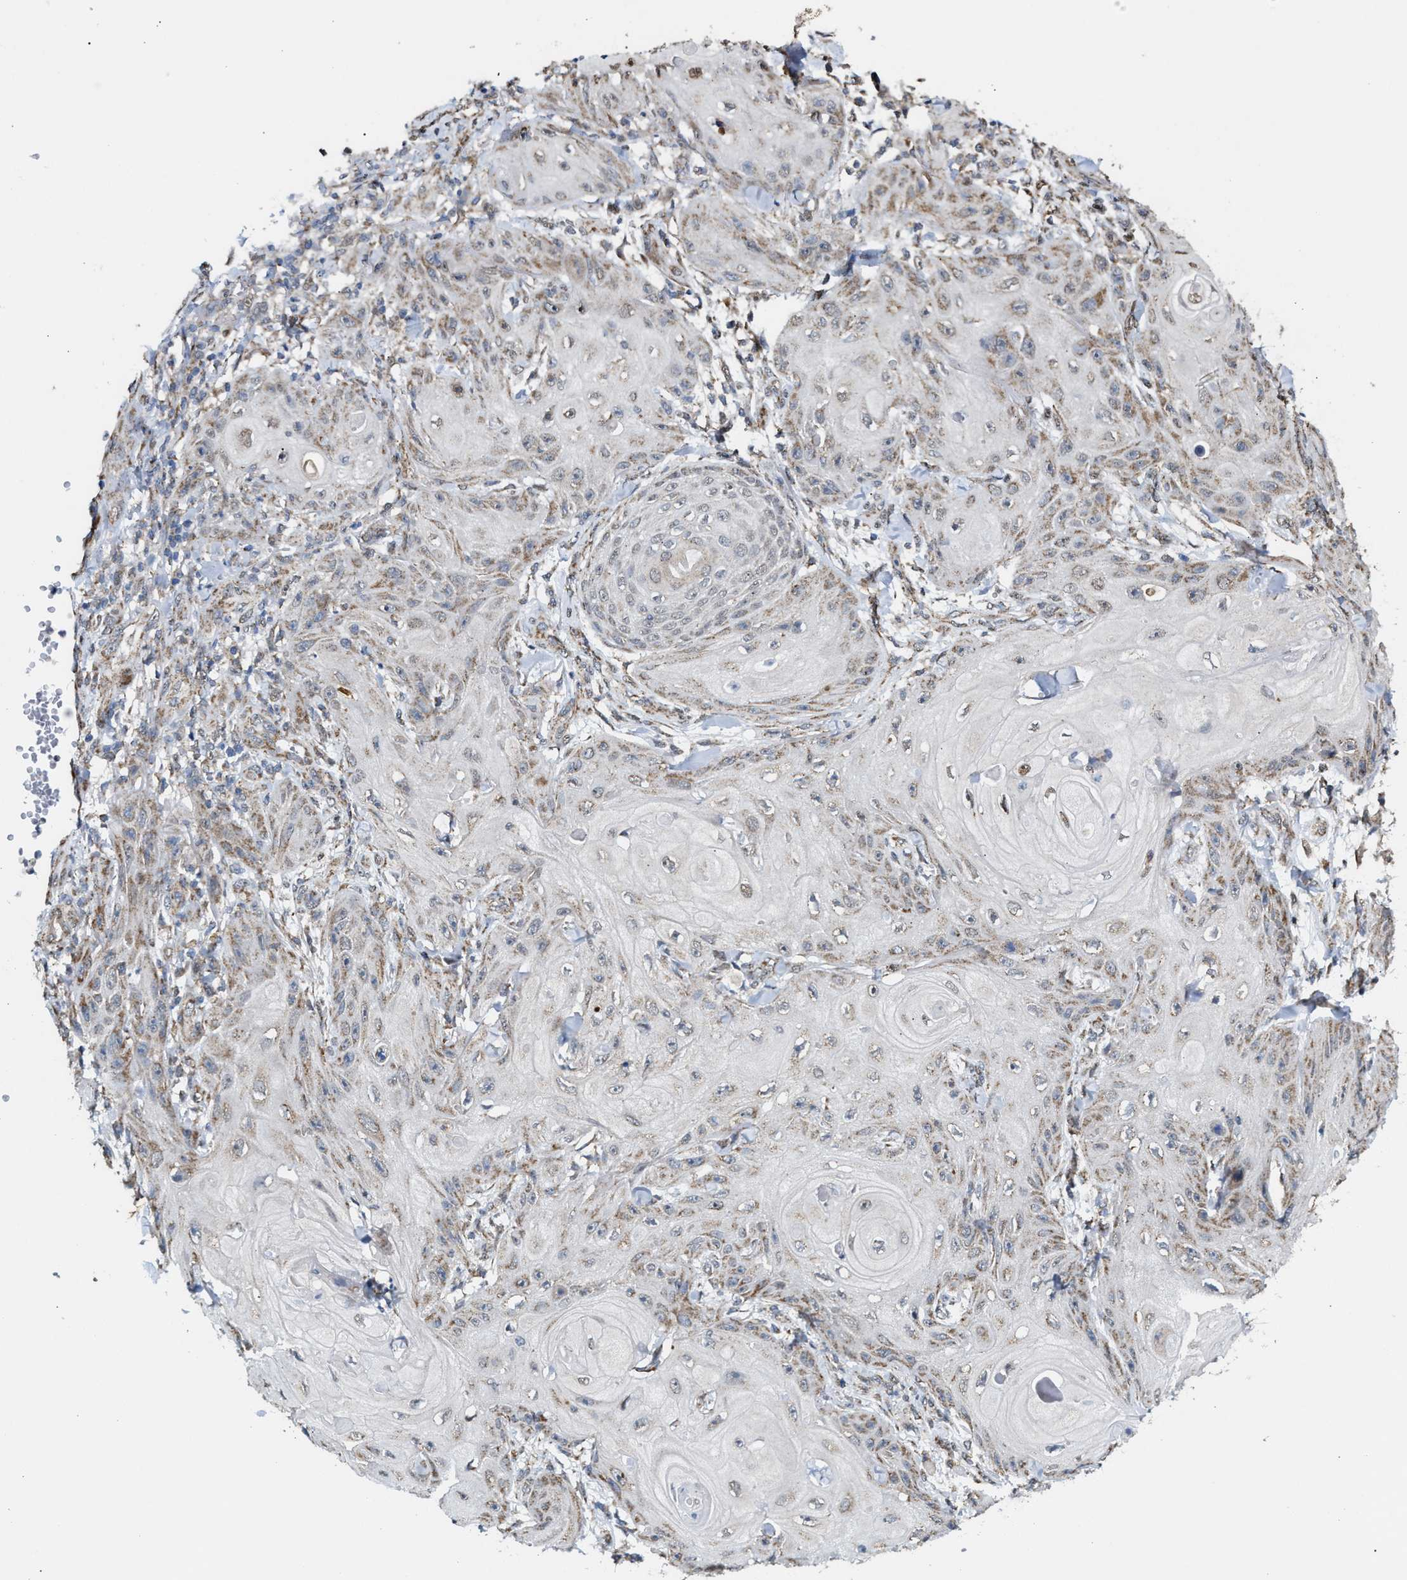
{"staining": {"intensity": "weak", "quantity": "<25%", "location": "cytoplasmic/membranous"}, "tissue": "skin cancer", "cell_type": "Tumor cells", "image_type": "cancer", "snomed": [{"axis": "morphology", "description": "Squamous cell carcinoma, NOS"}, {"axis": "topography", "description": "Skin"}], "caption": "DAB (3,3'-diaminobenzidine) immunohistochemical staining of human skin cancer (squamous cell carcinoma) shows no significant staining in tumor cells.", "gene": "TACO1", "patient": {"sex": "male", "age": 74}}